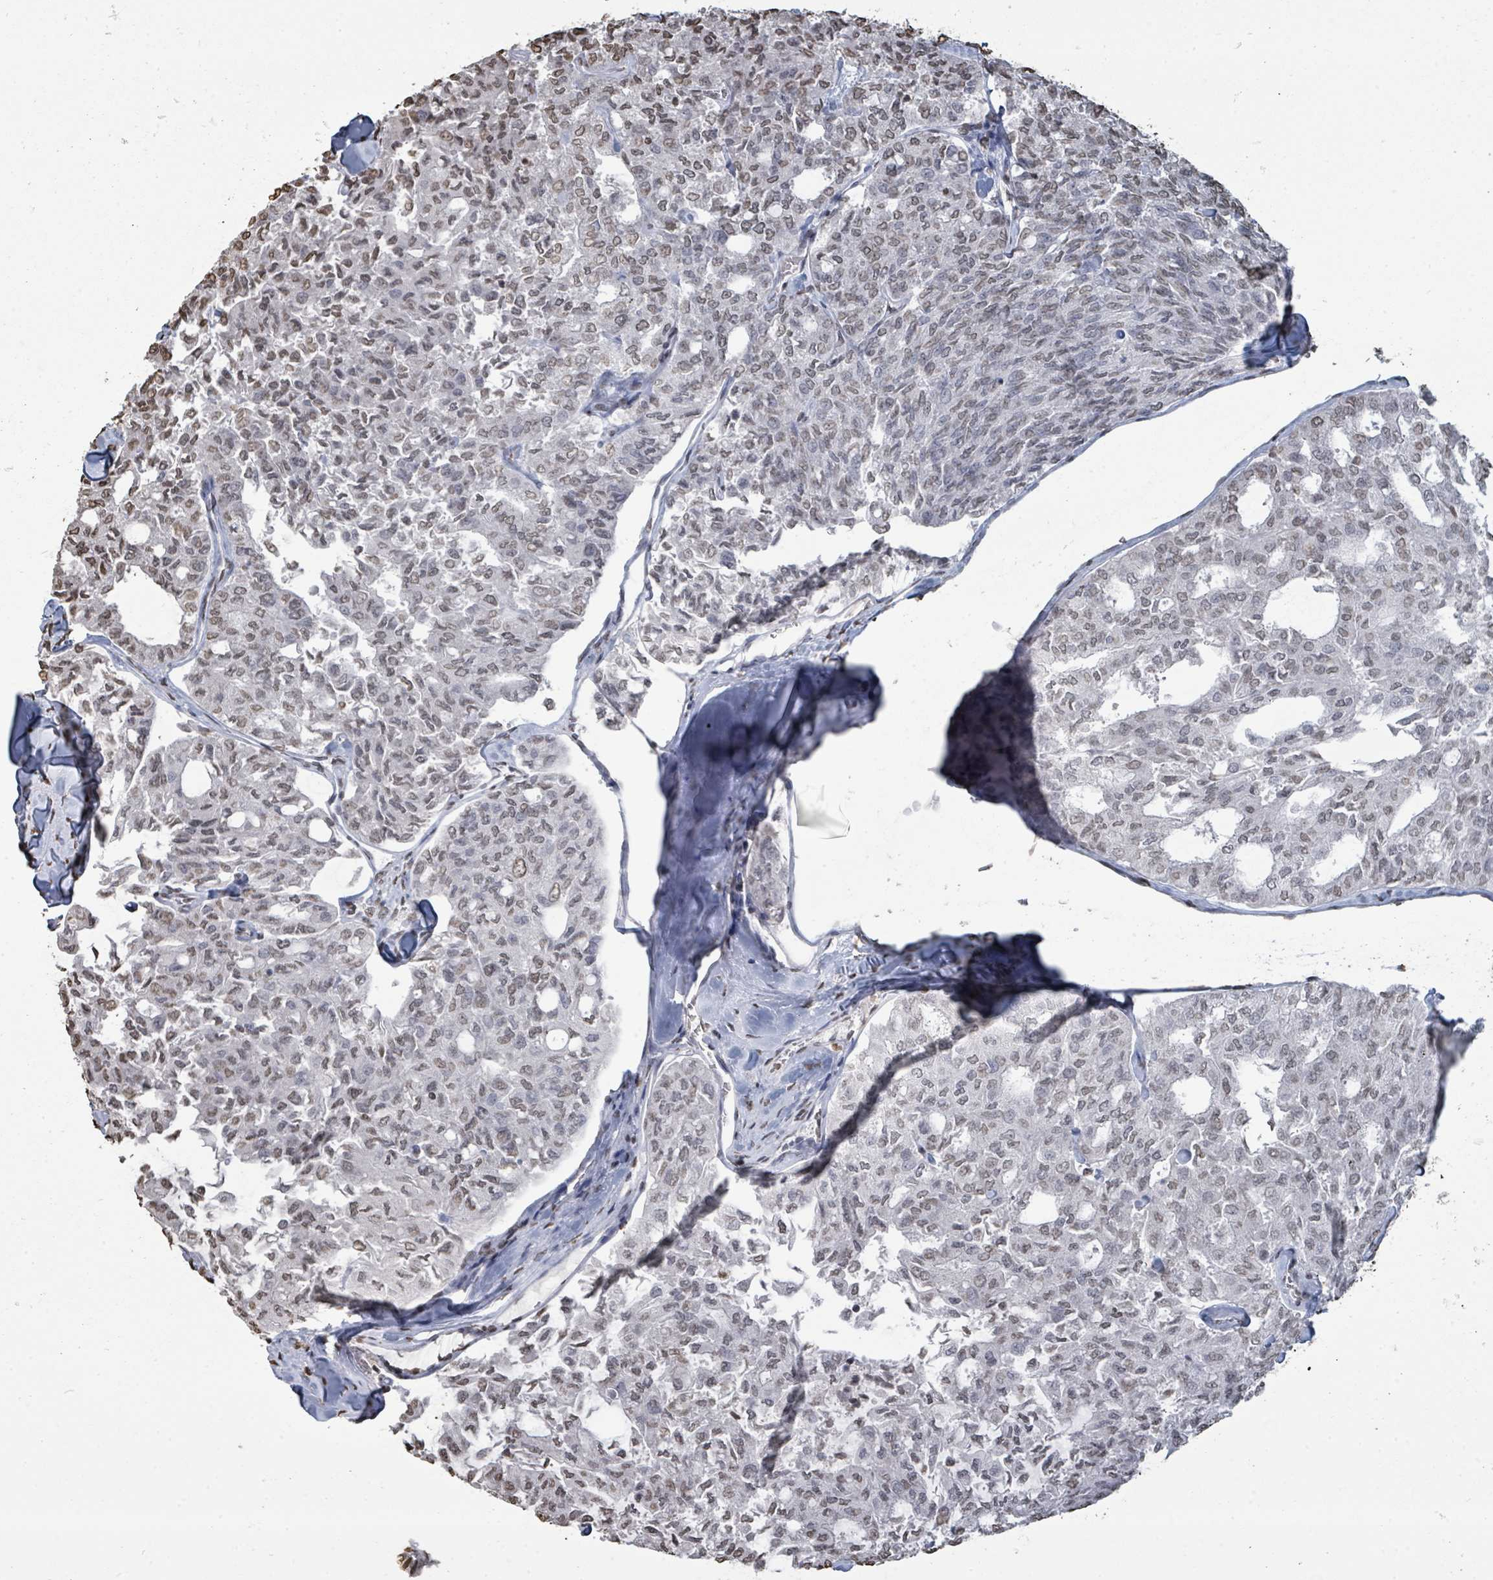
{"staining": {"intensity": "weak", "quantity": "<25%", "location": "nuclear"}, "tissue": "thyroid cancer", "cell_type": "Tumor cells", "image_type": "cancer", "snomed": [{"axis": "morphology", "description": "Follicular adenoma carcinoma, NOS"}, {"axis": "topography", "description": "Thyroid gland"}], "caption": "DAB immunohistochemical staining of human follicular adenoma carcinoma (thyroid) reveals no significant positivity in tumor cells.", "gene": "MRPS12", "patient": {"sex": "male", "age": 75}}